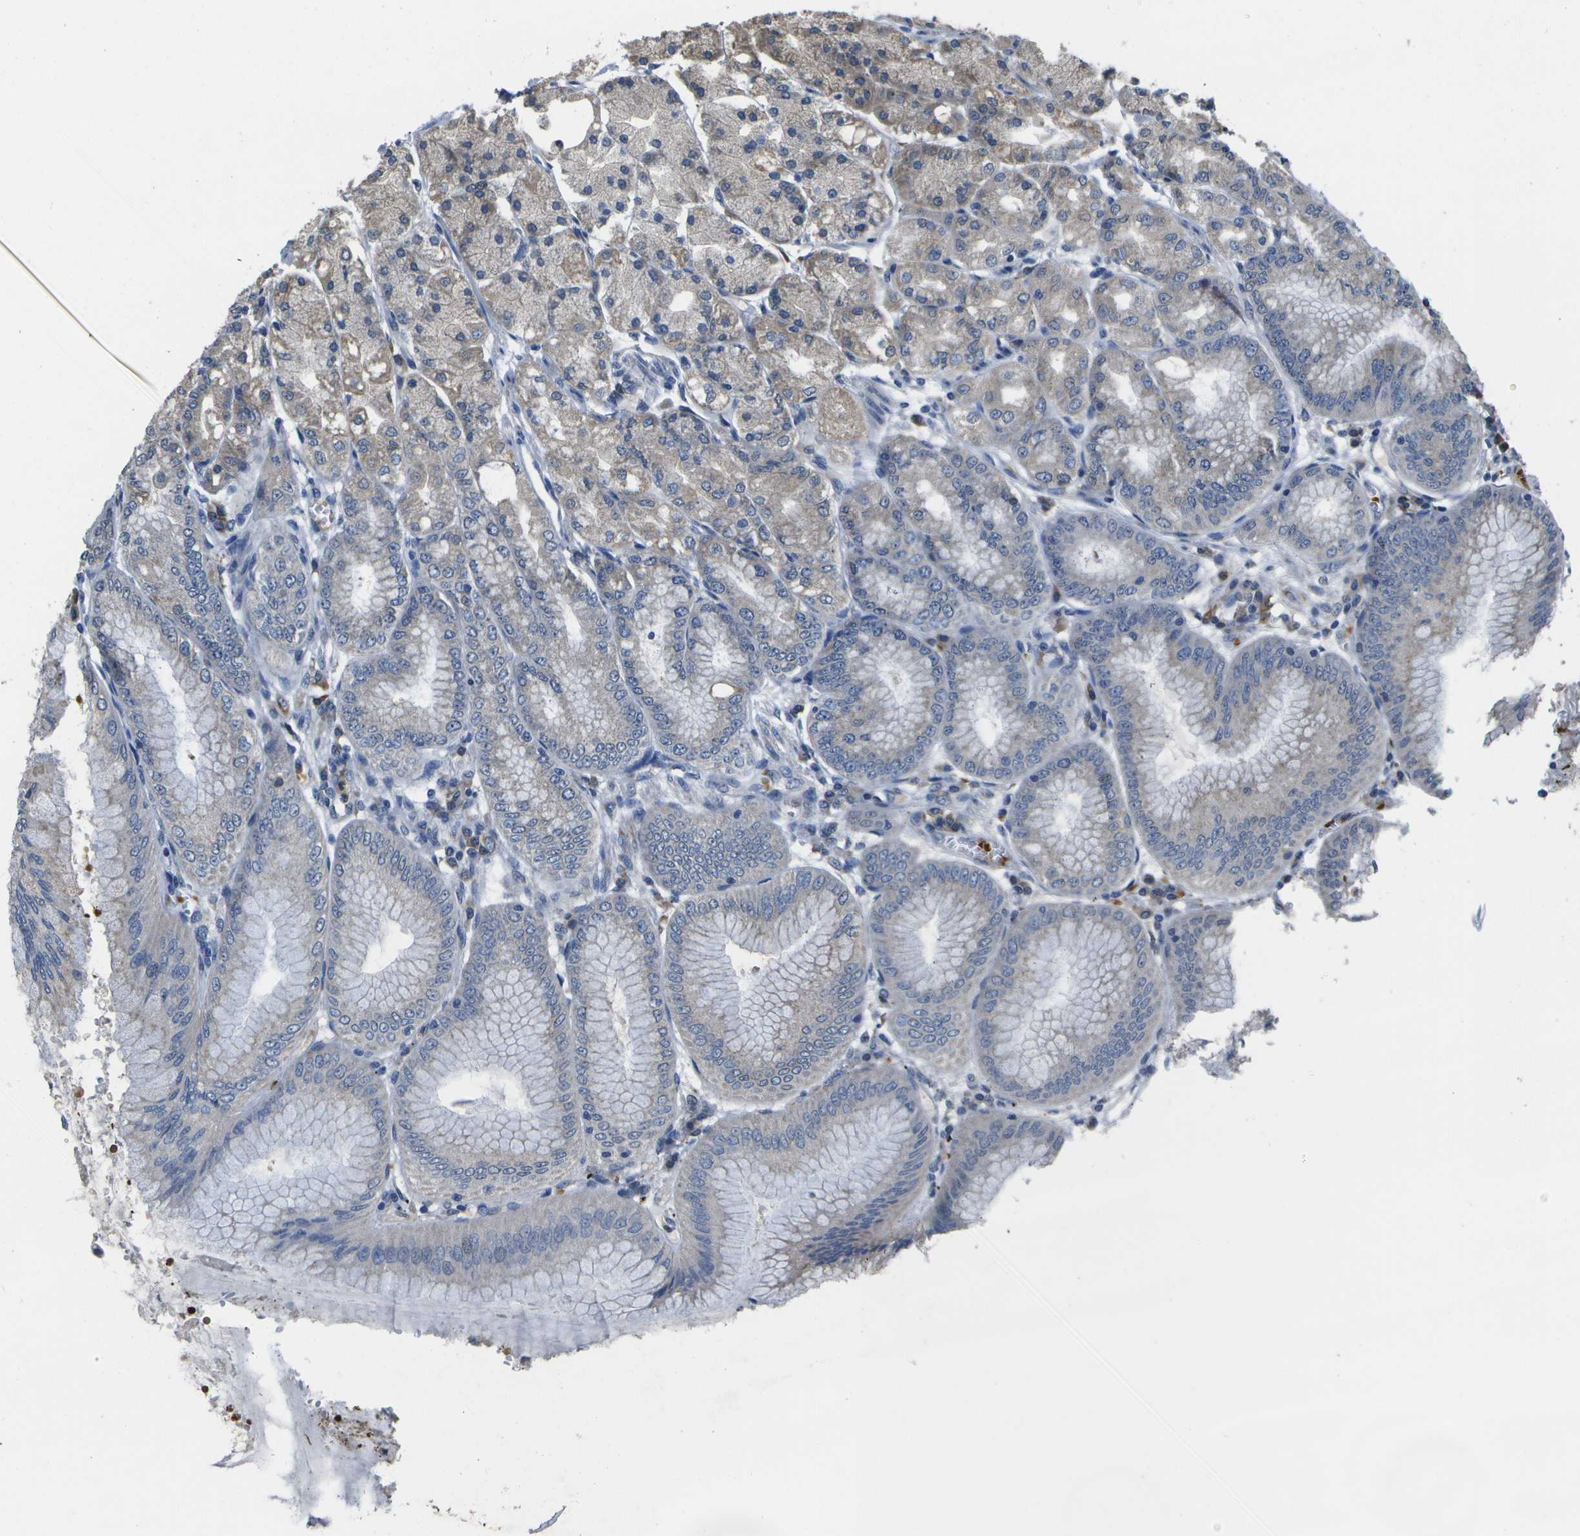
{"staining": {"intensity": "moderate", "quantity": "25%-75%", "location": "cytoplasmic/membranous,nuclear"}, "tissue": "stomach", "cell_type": "Glandular cells", "image_type": "normal", "snomed": [{"axis": "morphology", "description": "Normal tissue, NOS"}, {"axis": "topography", "description": "Stomach, lower"}], "caption": "A medium amount of moderate cytoplasmic/membranous,nuclear expression is seen in about 25%-75% of glandular cells in normal stomach. Using DAB (brown) and hematoxylin (blue) stains, captured at high magnification using brightfield microscopy.", "gene": "DSE", "patient": {"sex": "male", "age": 71}}